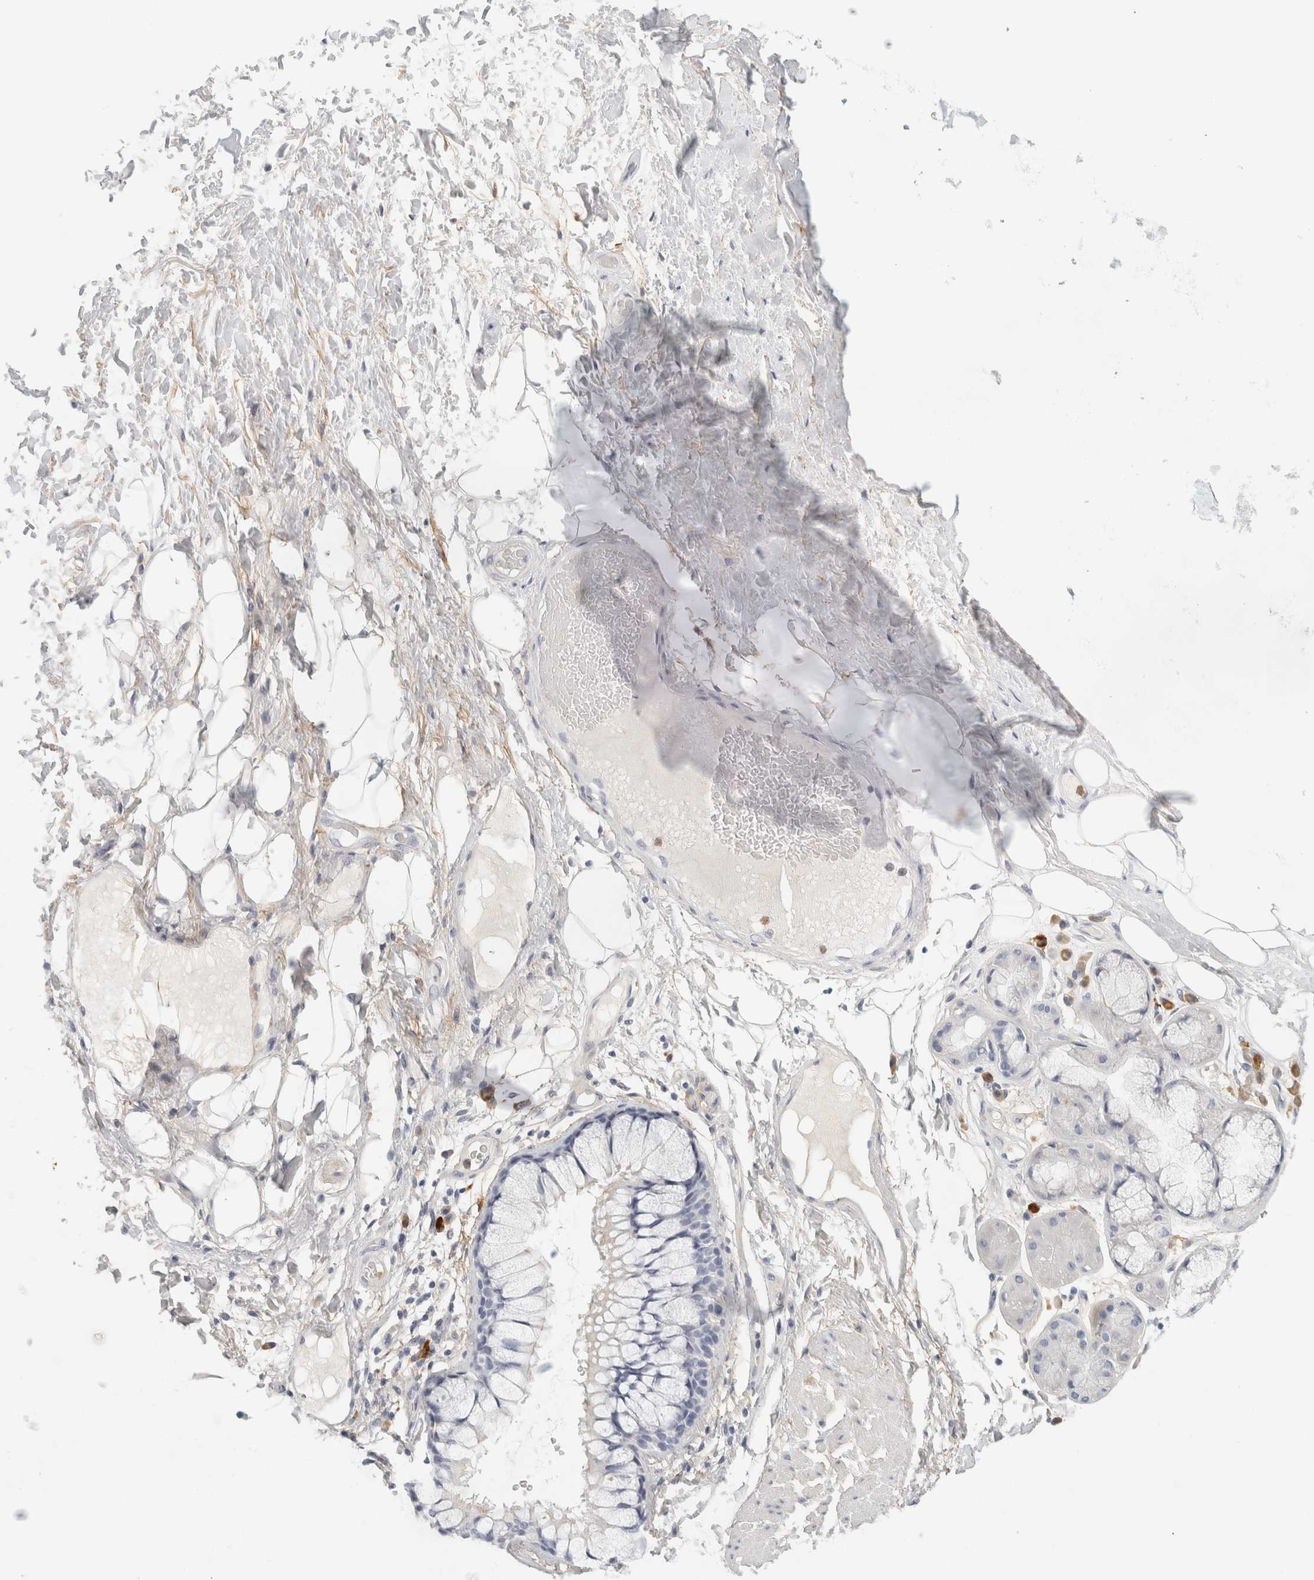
{"staining": {"intensity": "negative", "quantity": "none", "location": "none"}, "tissue": "adipose tissue", "cell_type": "Adipocytes", "image_type": "normal", "snomed": [{"axis": "morphology", "description": "Normal tissue, NOS"}, {"axis": "topography", "description": "Bronchus"}], "caption": "IHC of benign human adipose tissue exhibits no staining in adipocytes. Nuclei are stained in blue.", "gene": "FGL2", "patient": {"sex": "male", "age": 66}}